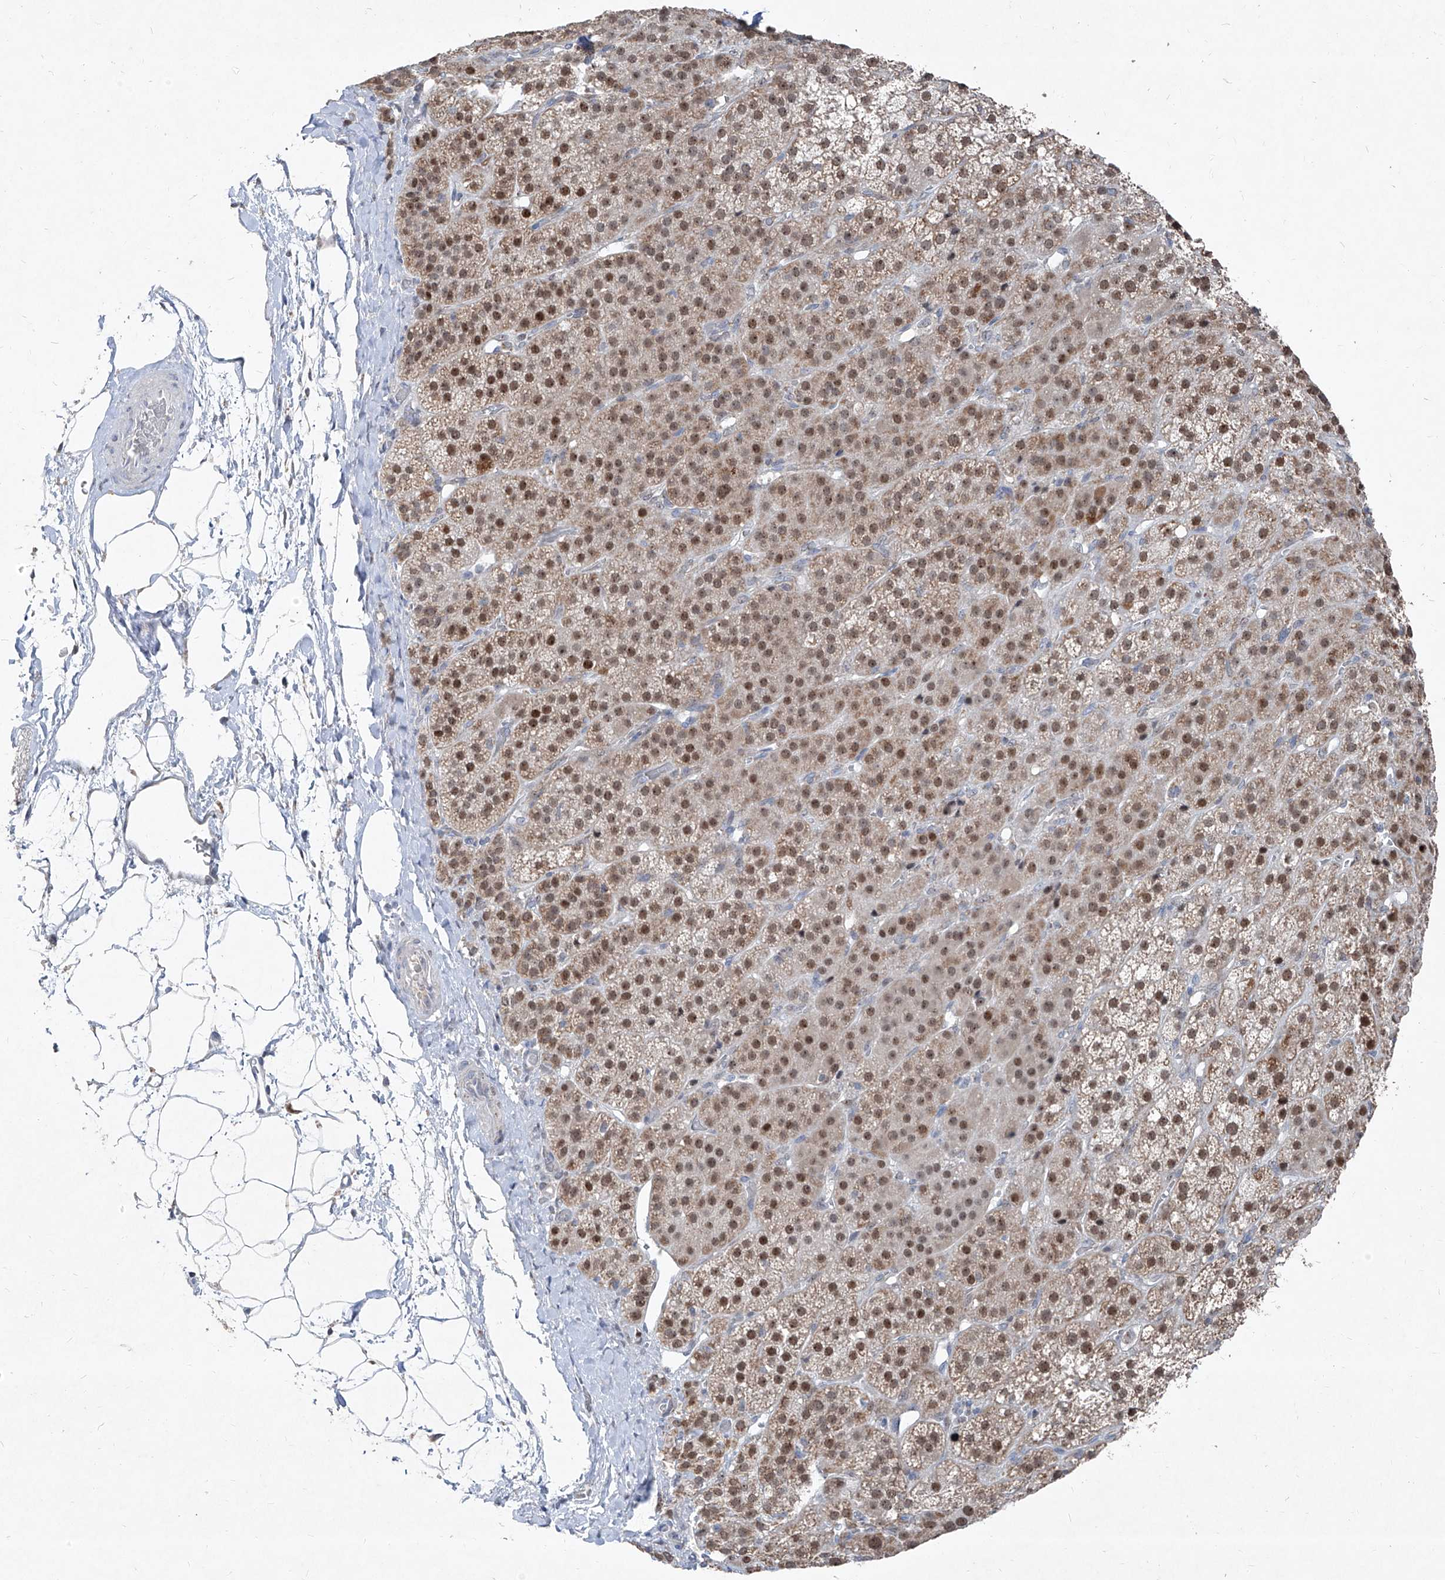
{"staining": {"intensity": "moderate", "quantity": ">75%", "location": "cytoplasmic/membranous,nuclear"}, "tissue": "adrenal gland", "cell_type": "Glandular cells", "image_type": "normal", "snomed": [{"axis": "morphology", "description": "Normal tissue, NOS"}, {"axis": "topography", "description": "Adrenal gland"}], "caption": "High-magnification brightfield microscopy of unremarkable adrenal gland stained with DAB (brown) and counterstained with hematoxylin (blue). glandular cells exhibit moderate cytoplasmic/membranous,nuclear positivity is present in about>75% of cells. The staining is performed using DAB brown chromogen to label protein expression. The nuclei are counter-stained blue using hematoxylin.", "gene": "NDUFB3", "patient": {"sex": "female", "age": 57}}